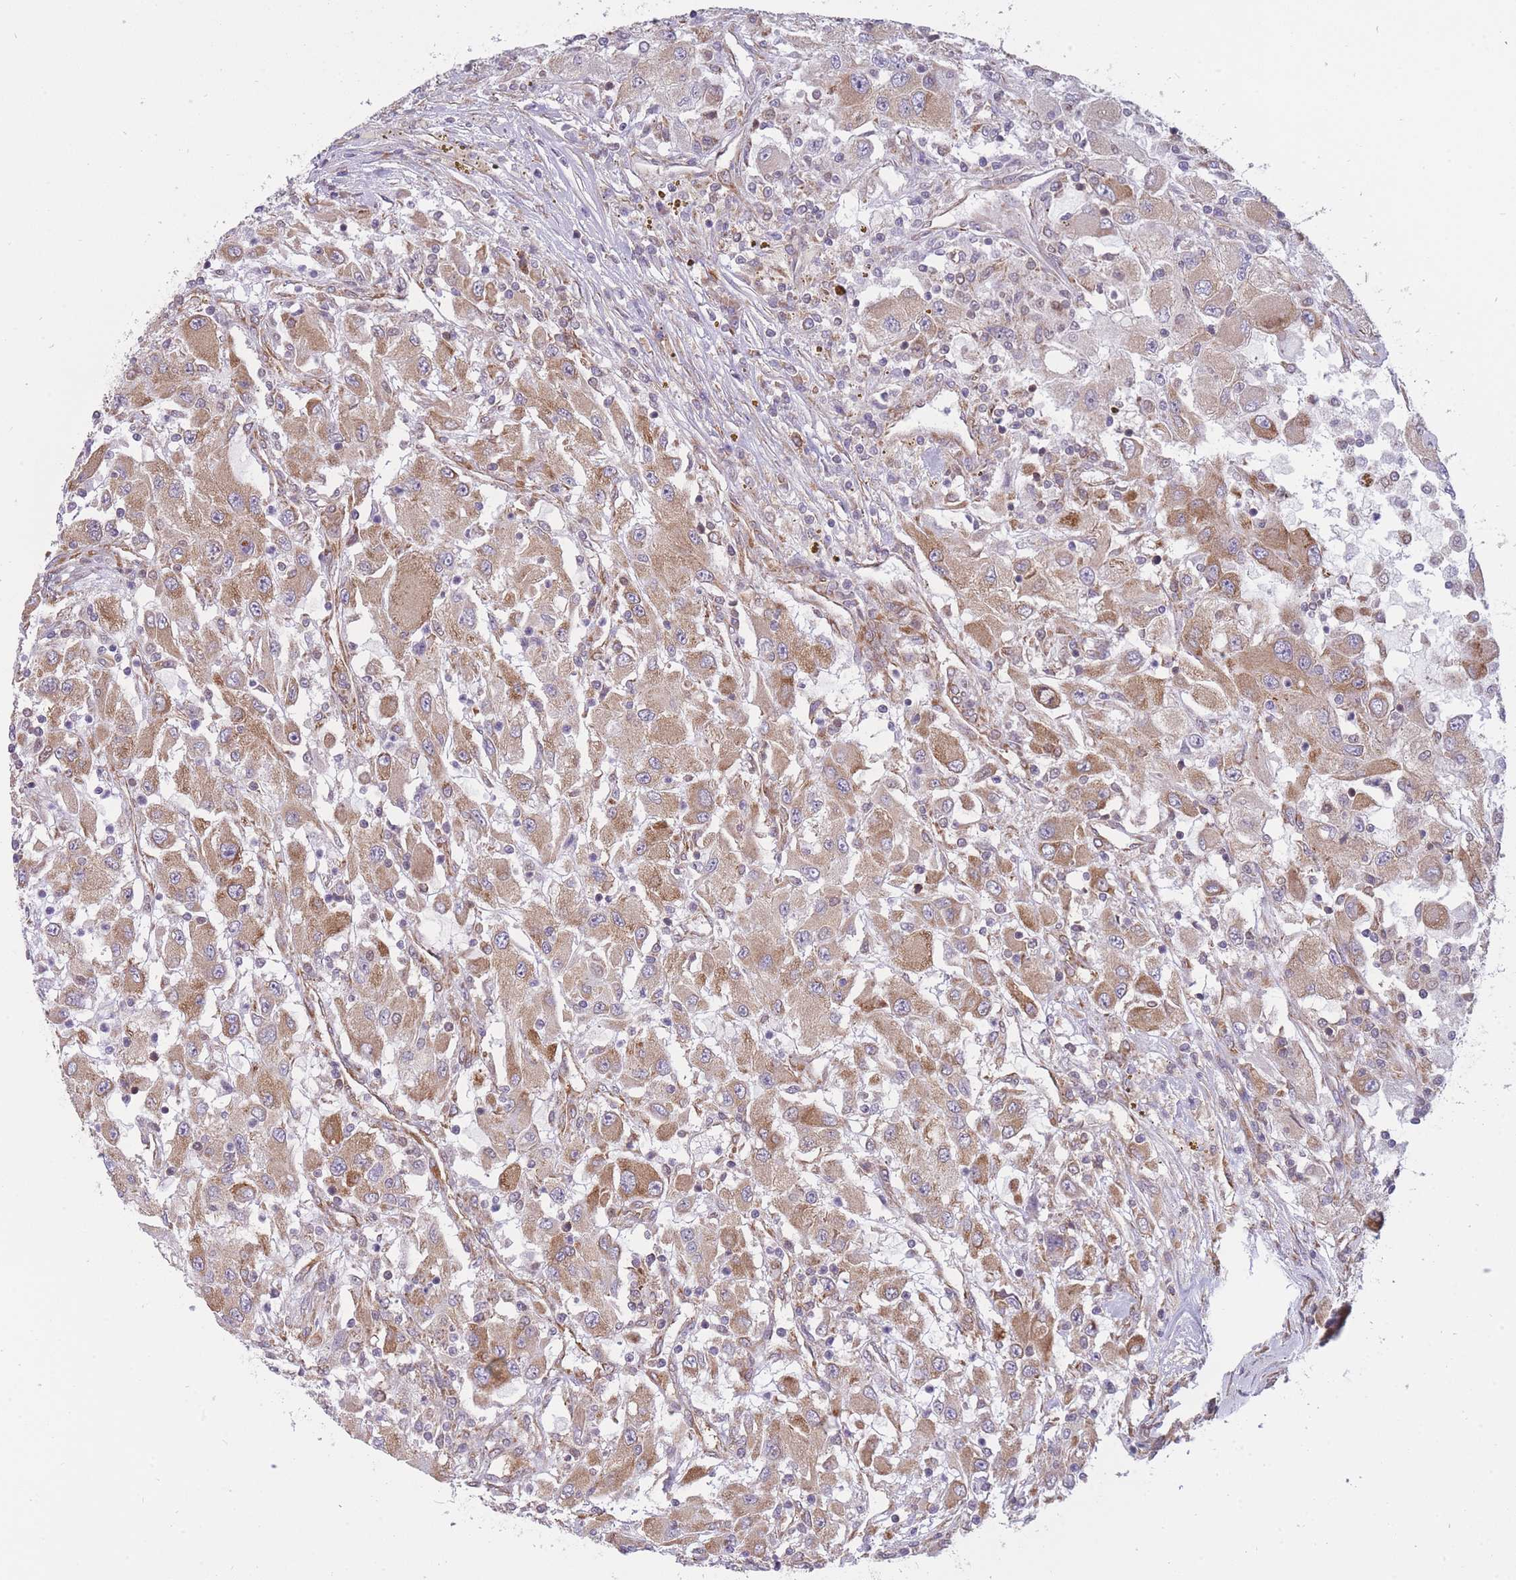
{"staining": {"intensity": "moderate", "quantity": "25%-75%", "location": "cytoplasmic/membranous"}, "tissue": "renal cancer", "cell_type": "Tumor cells", "image_type": "cancer", "snomed": [{"axis": "morphology", "description": "Adenocarcinoma, NOS"}, {"axis": "topography", "description": "Kidney"}], "caption": "Renal adenocarcinoma stained for a protein (brown) shows moderate cytoplasmic/membranous positive positivity in approximately 25%-75% of tumor cells.", "gene": "CCDC124", "patient": {"sex": "female", "age": 67}}